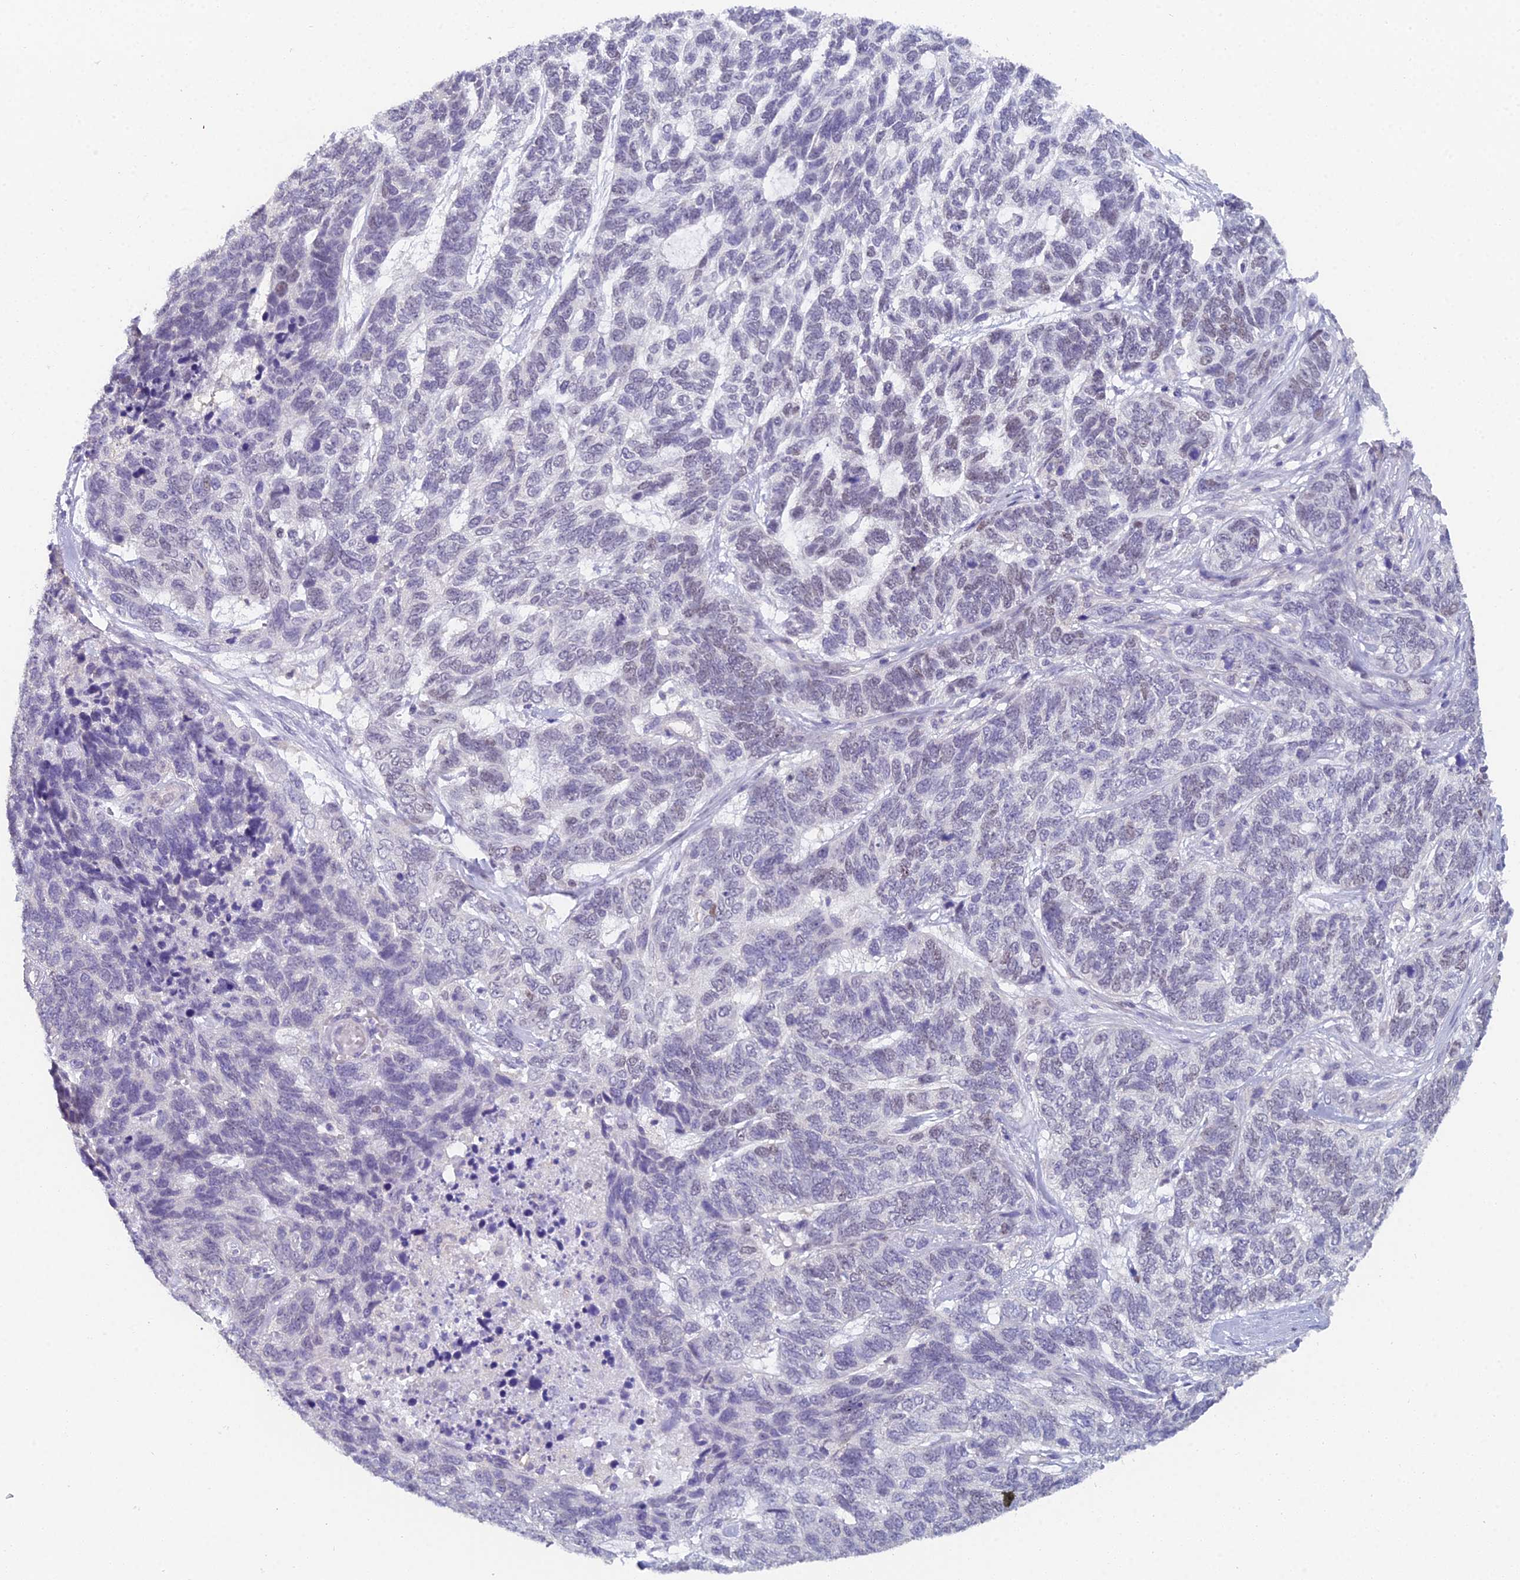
{"staining": {"intensity": "weak", "quantity": "<25%", "location": "nuclear"}, "tissue": "skin cancer", "cell_type": "Tumor cells", "image_type": "cancer", "snomed": [{"axis": "morphology", "description": "Basal cell carcinoma"}, {"axis": "topography", "description": "Skin"}], "caption": "High power microscopy histopathology image of an immunohistochemistry (IHC) micrograph of skin cancer, revealing no significant staining in tumor cells. (Stains: DAB immunohistochemistry (IHC) with hematoxylin counter stain, Microscopy: brightfield microscopy at high magnification).", "gene": "MCM2", "patient": {"sex": "female", "age": 65}}